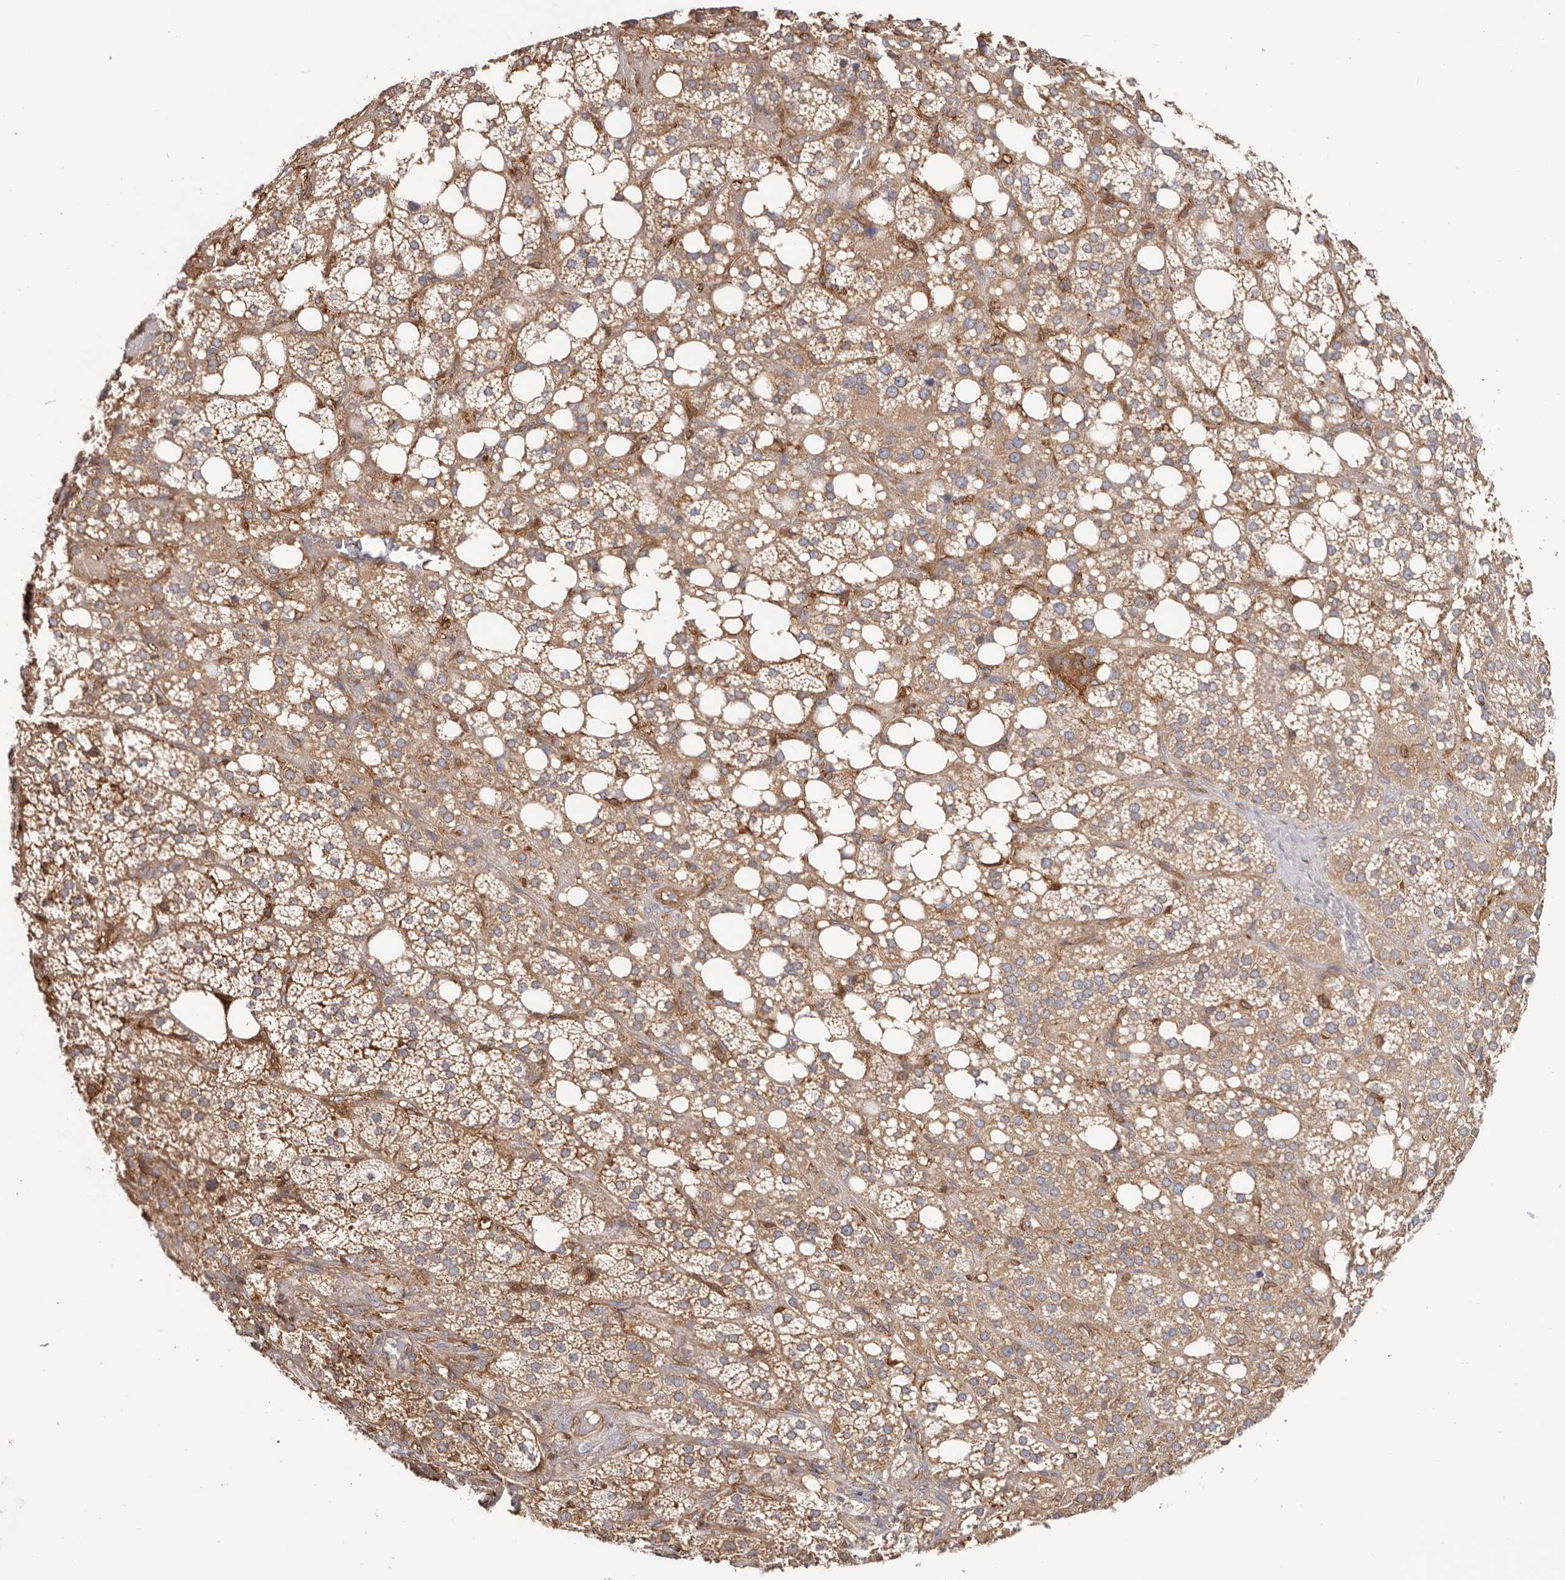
{"staining": {"intensity": "moderate", "quantity": ">75%", "location": "cytoplasmic/membranous"}, "tissue": "adrenal gland", "cell_type": "Glandular cells", "image_type": "normal", "snomed": [{"axis": "morphology", "description": "Normal tissue, NOS"}, {"axis": "topography", "description": "Adrenal gland"}], "caption": "Benign adrenal gland was stained to show a protein in brown. There is medium levels of moderate cytoplasmic/membranous positivity in approximately >75% of glandular cells. The staining is performed using DAB brown chromogen to label protein expression. The nuclei are counter-stained blue using hematoxylin.", "gene": "LAP3", "patient": {"sex": "female", "age": 59}}